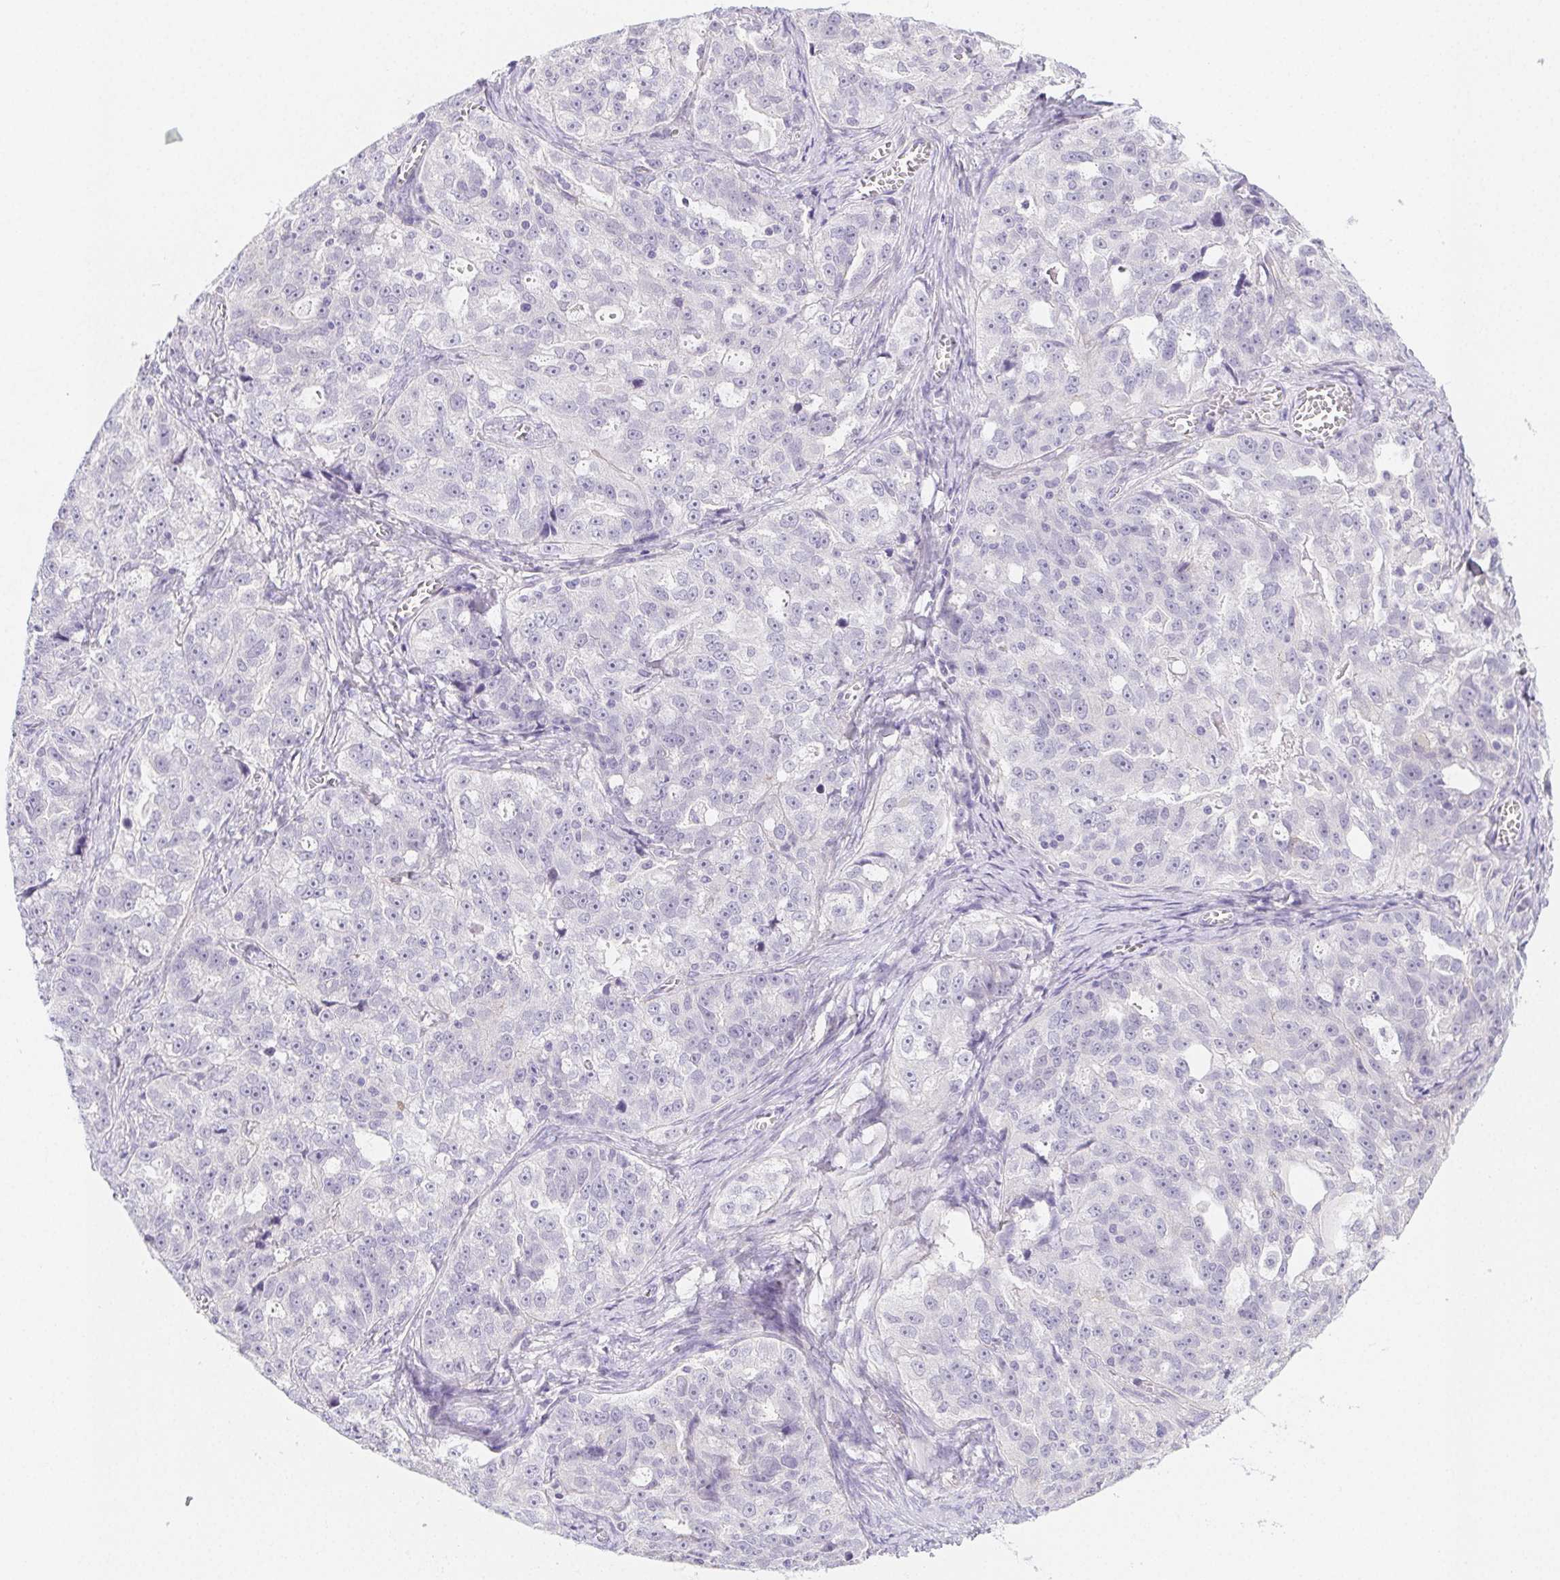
{"staining": {"intensity": "negative", "quantity": "none", "location": "none"}, "tissue": "ovarian cancer", "cell_type": "Tumor cells", "image_type": "cancer", "snomed": [{"axis": "morphology", "description": "Cystadenocarcinoma, serous, NOS"}, {"axis": "topography", "description": "Ovary"}], "caption": "Protein analysis of ovarian cancer (serous cystadenocarcinoma) shows no significant positivity in tumor cells. (DAB (3,3'-diaminobenzidine) immunohistochemistry (IHC) visualized using brightfield microscopy, high magnification).", "gene": "ZBBX", "patient": {"sex": "female", "age": 51}}